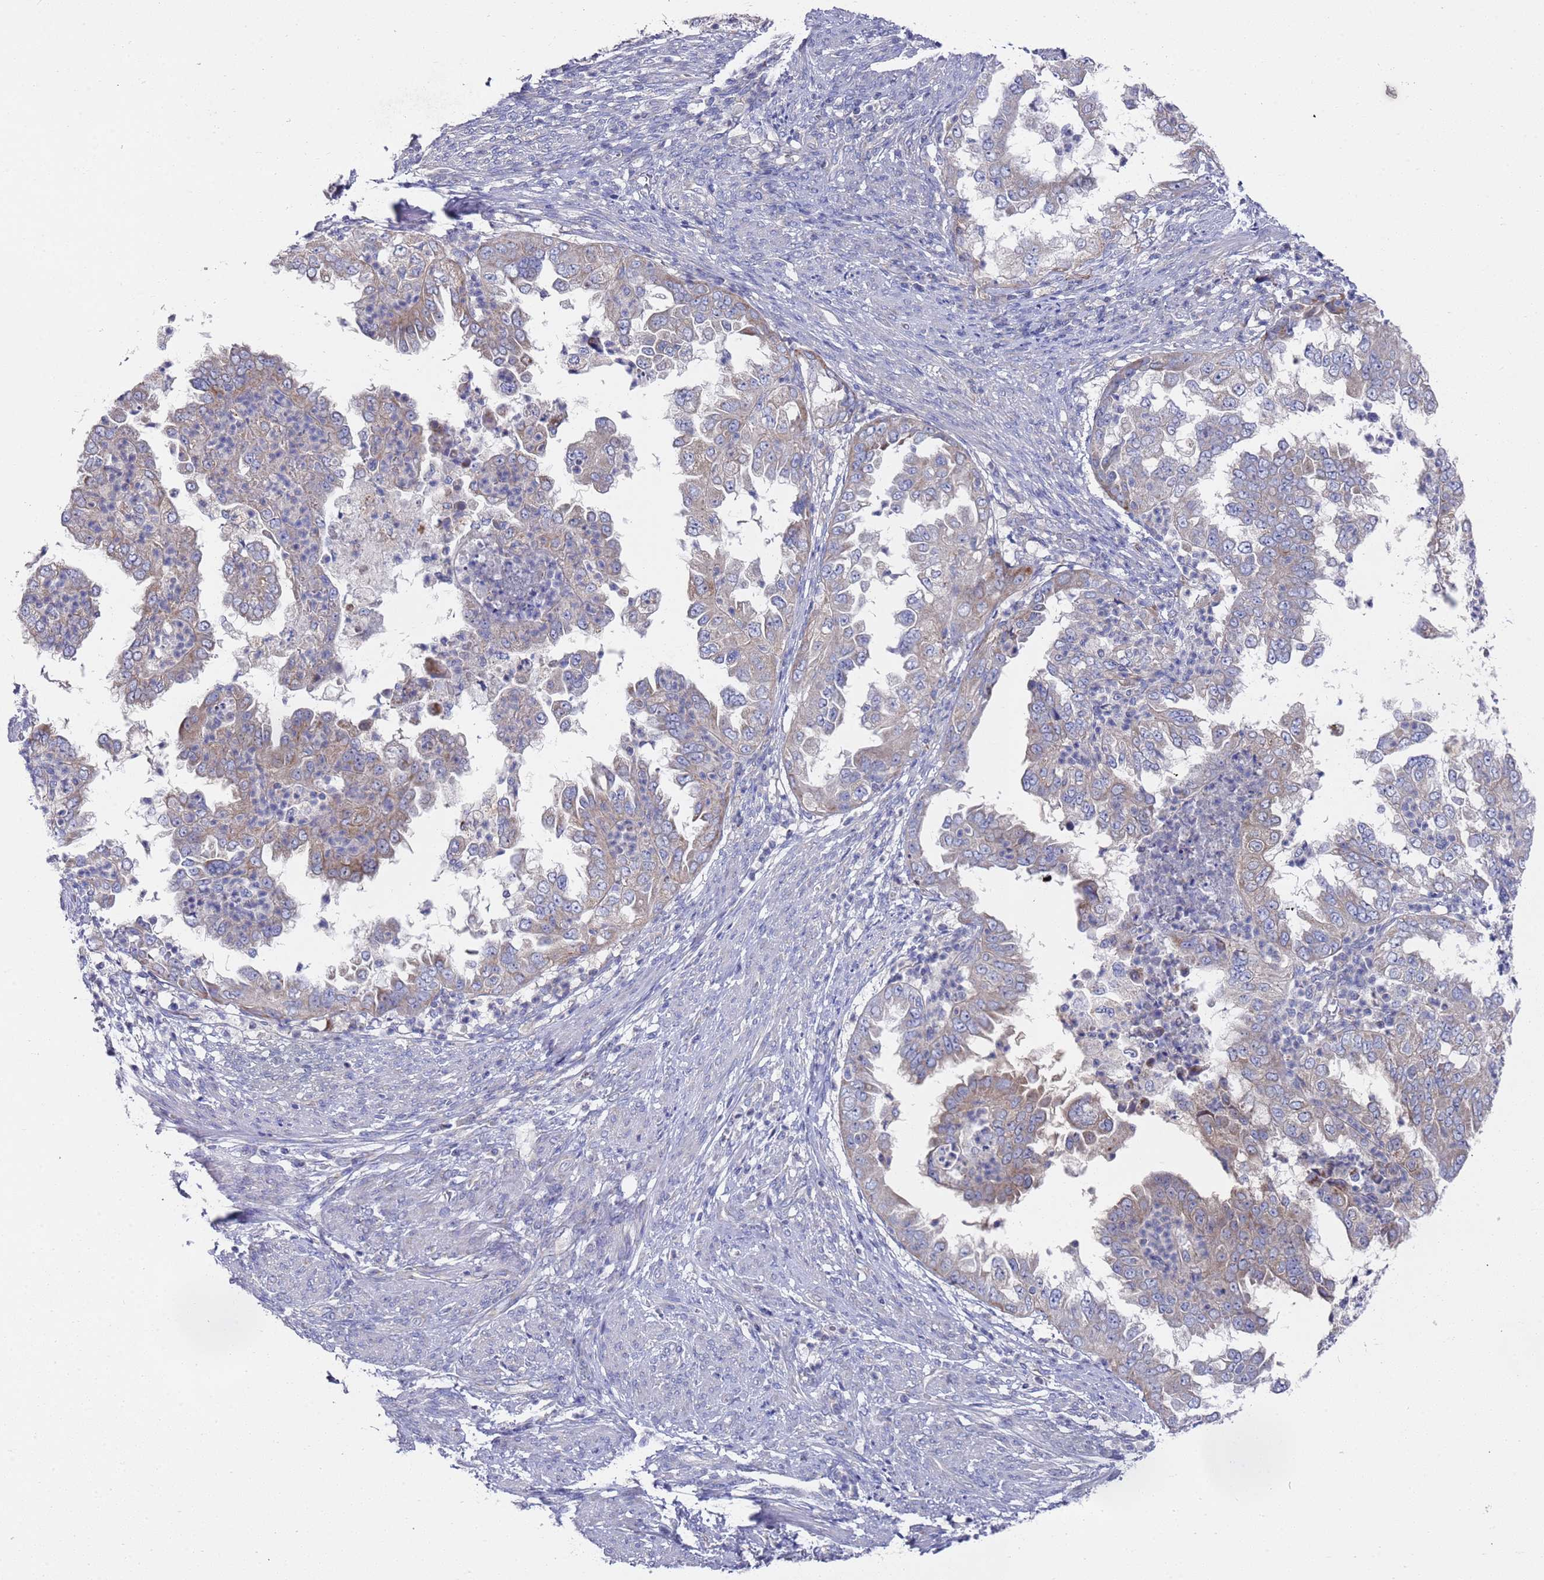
{"staining": {"intensity": "weak", "quantity": "<25%", "location": "cytoplasmic/membranous"}, "tissue": "endometrial cancer", "cell_type": "Tumor cells", "image_type": "cancer", "snomed": [{"axis": "morphology", "description": "Adenocarcinoma, NOS"}, {"axis": "topography", "description": "Endometrium"}], "caption": "Immunohistochemistry (IHC) histopathology image of endometrial adenocarcinoma stained for a protein (brown), which demonstrates no staining in tumor cells.", "gene": "NPEPPS", "patient": {"sex": "female", "age": 85}}